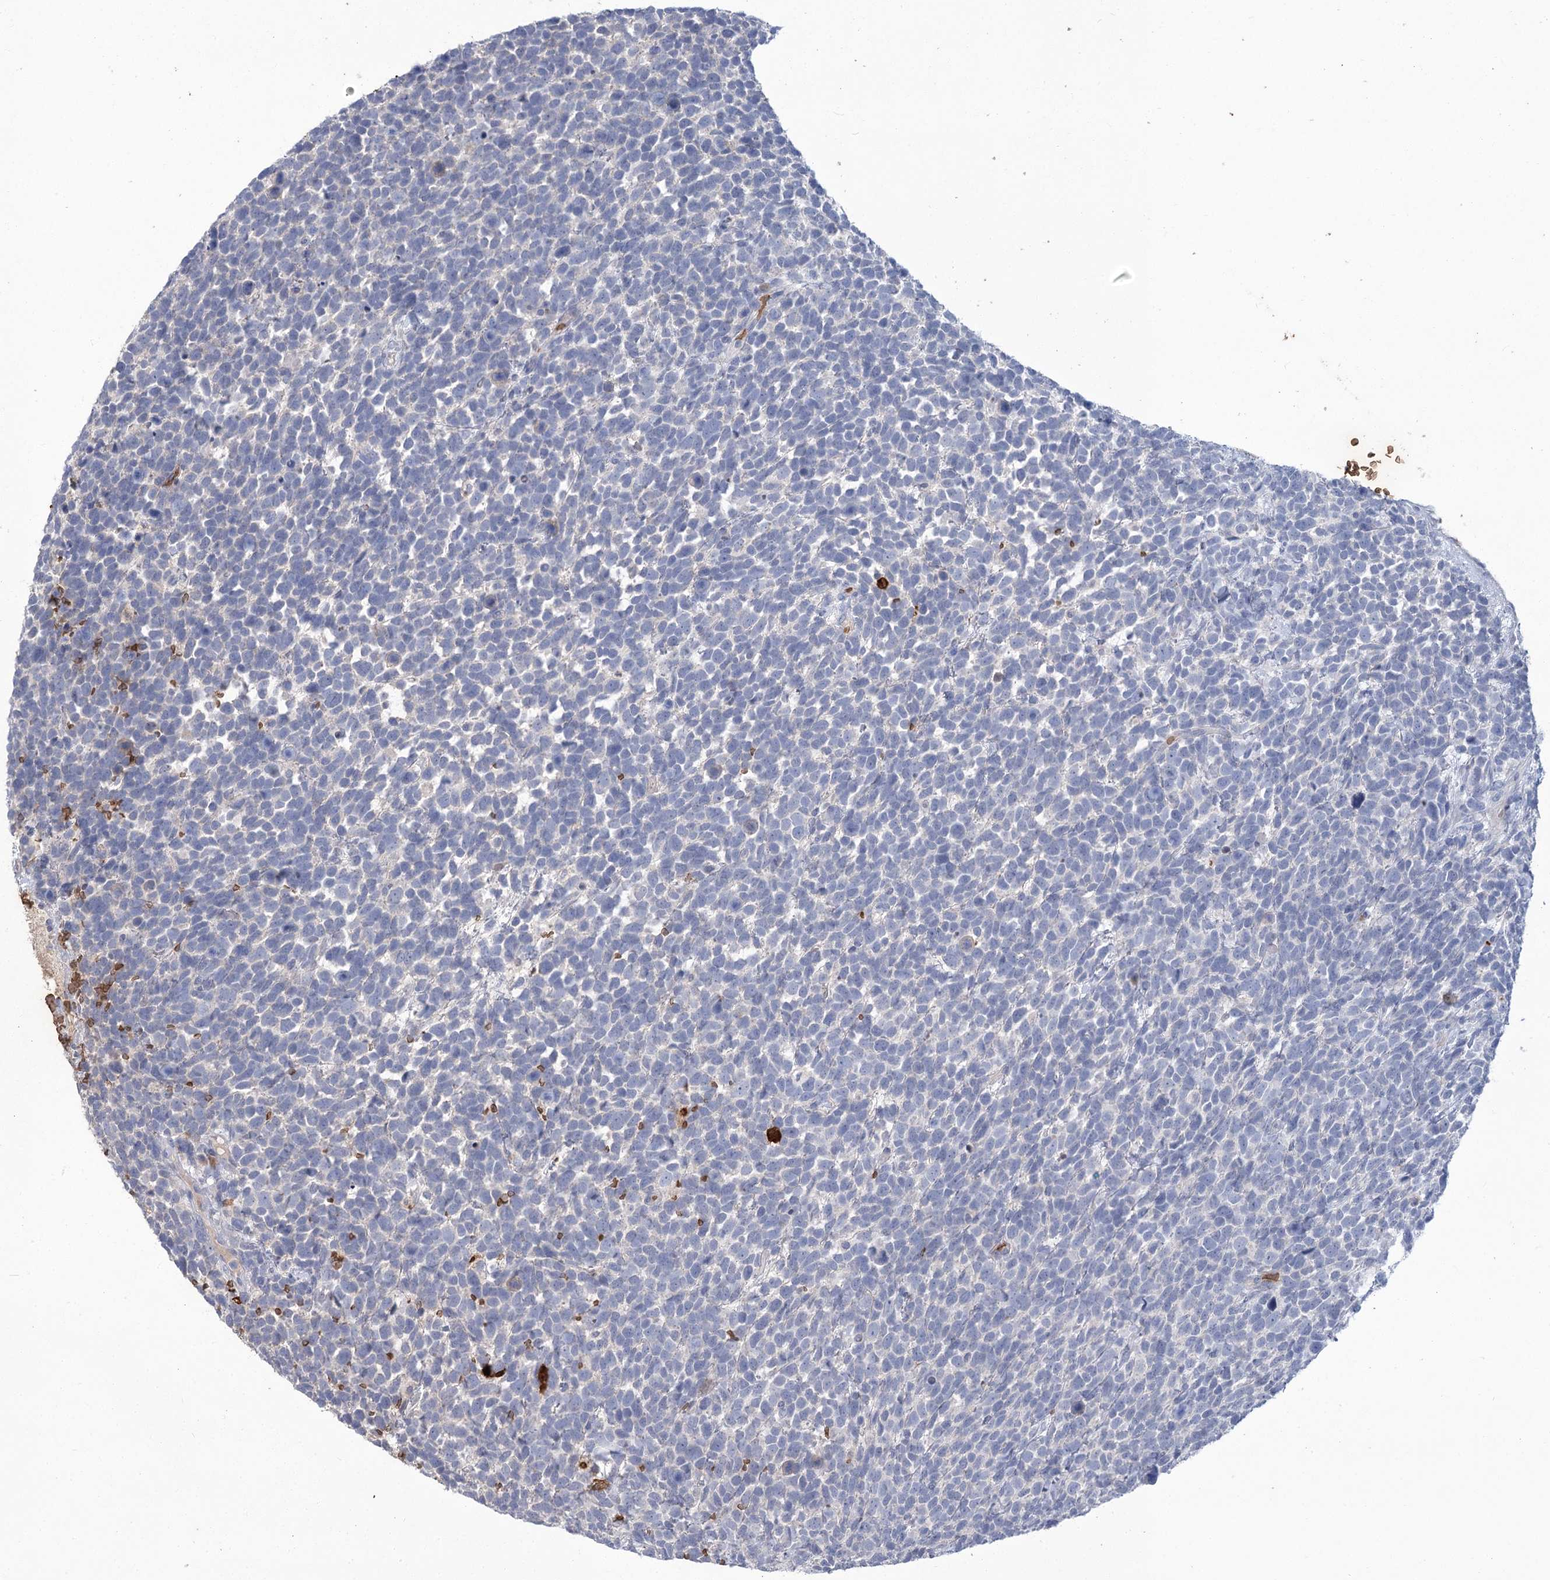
{"staining": {"intensity": "negative", "quantity": "none", "location": "none"}, "tissue": "urothelial cancer", "cell_type": "Tumor cells", "image_type": "cancer", "snomed": [{"axis": "morphology", "description": "Urothelial carcinoma, High grade"}, {"axis": "topography", "description": "Urinary bladder"}], "caption": "Immunohistochemistry (IHC) of urothelial carcinoma (high-grade) exhibits no staining in tumor cells. The staining is performed using DAB (3,3'-diaminobenzidine) brown chromogen with nuclei counter-stained in using hematoxylin.", "gene": "HBA1", "patient": {"sex": "female", "age": 82}}